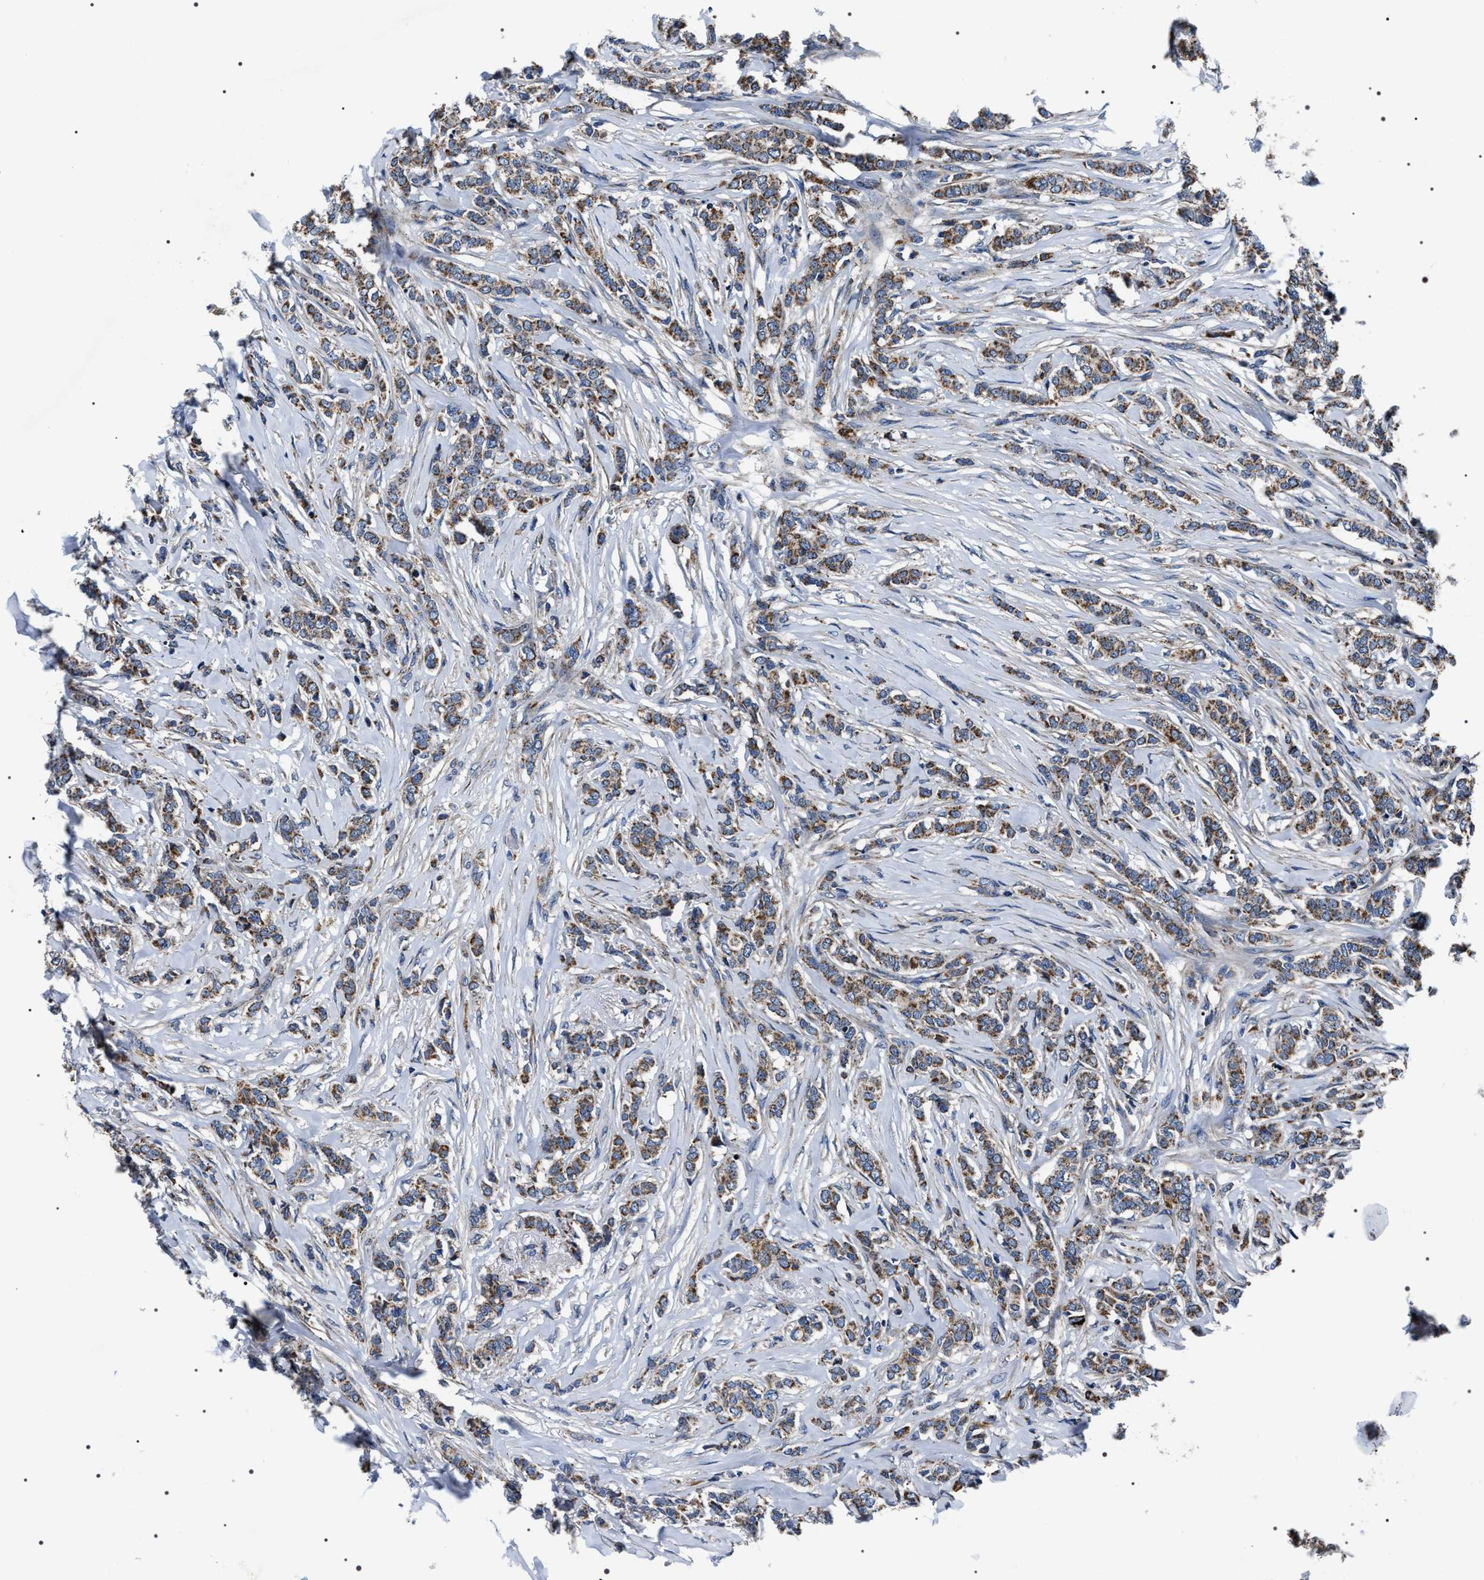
{"staining": {"intensity": "moderate", "quantity": ">75%", "location": "cytoplasmic/membranous"}, "tissue": "breast cancer", "cell_type": "Tumor cells", "image_type": "cancer", "snomed": [{"axis": "morphology", "description": "Lobular carcinoma"}, {"axis": "topography", "description": "Skin"}, {"axis": "topography", "description": "Breast"}], "caption": "Breast cancer tissue shows moderate cytoplasmic/membranous staining in approximately >75% of tumor cells, visualized by immunohistochemistry.", "gene": "NTMT1", "patient": {"sex": "female", "age": 46}}